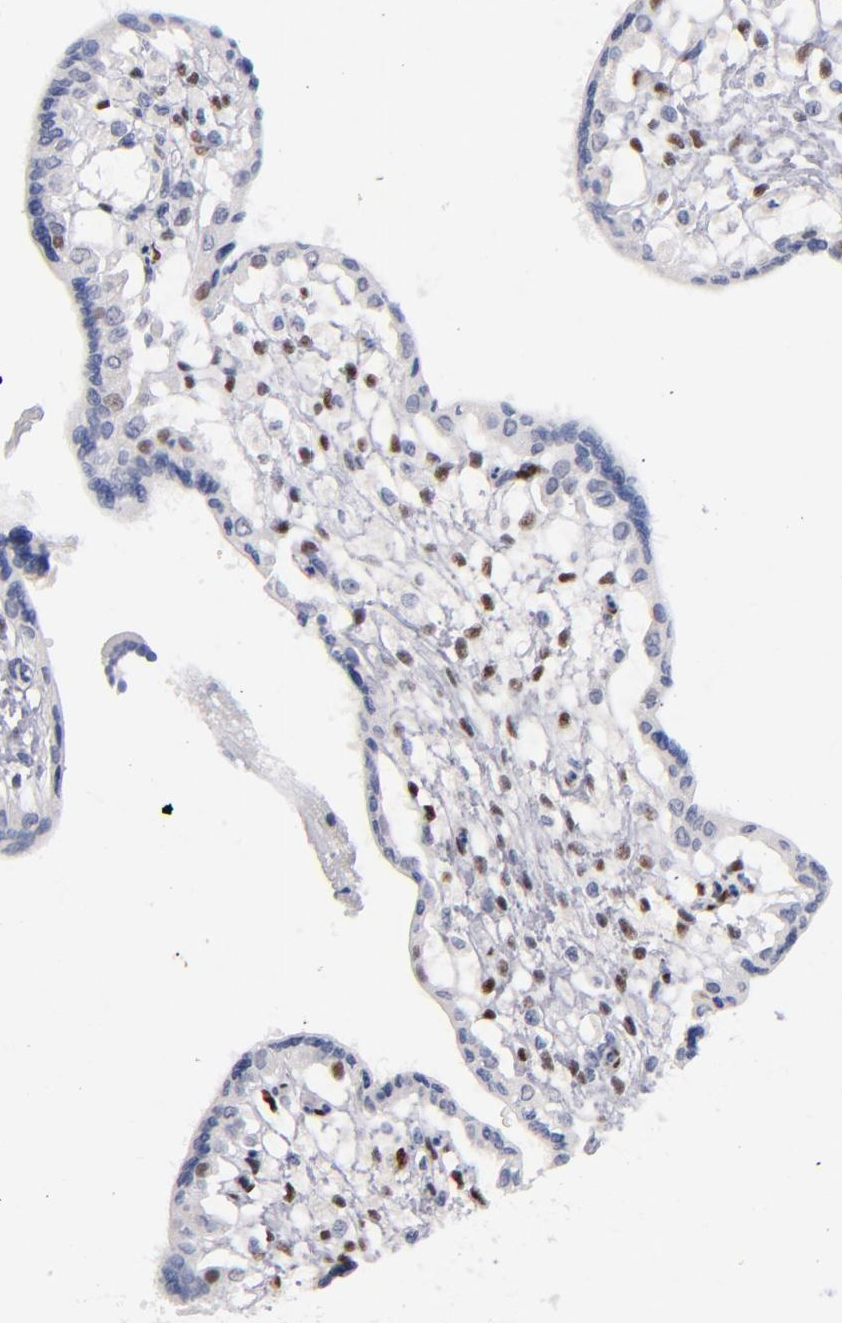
{"staining": {"intensity": "strong", "quantity": "25%-75%", "location": "nuclear"}, "tissue": "placenta", "cell_type": "Decidual cells", "image_type": "normal", "snomed": [{"axis": "morphology", "description": "Normal tissue, NOS"}, {"axis": "topography", "description": "Placenta"}], "caption": "This photomicrograph reveals IHC staining of normal human placenta, with high strong nuclear positivity in approximately 25%-75% of decidual cells.", "gene": "MN1", "patient": {"sex": "female", "age": 31}}